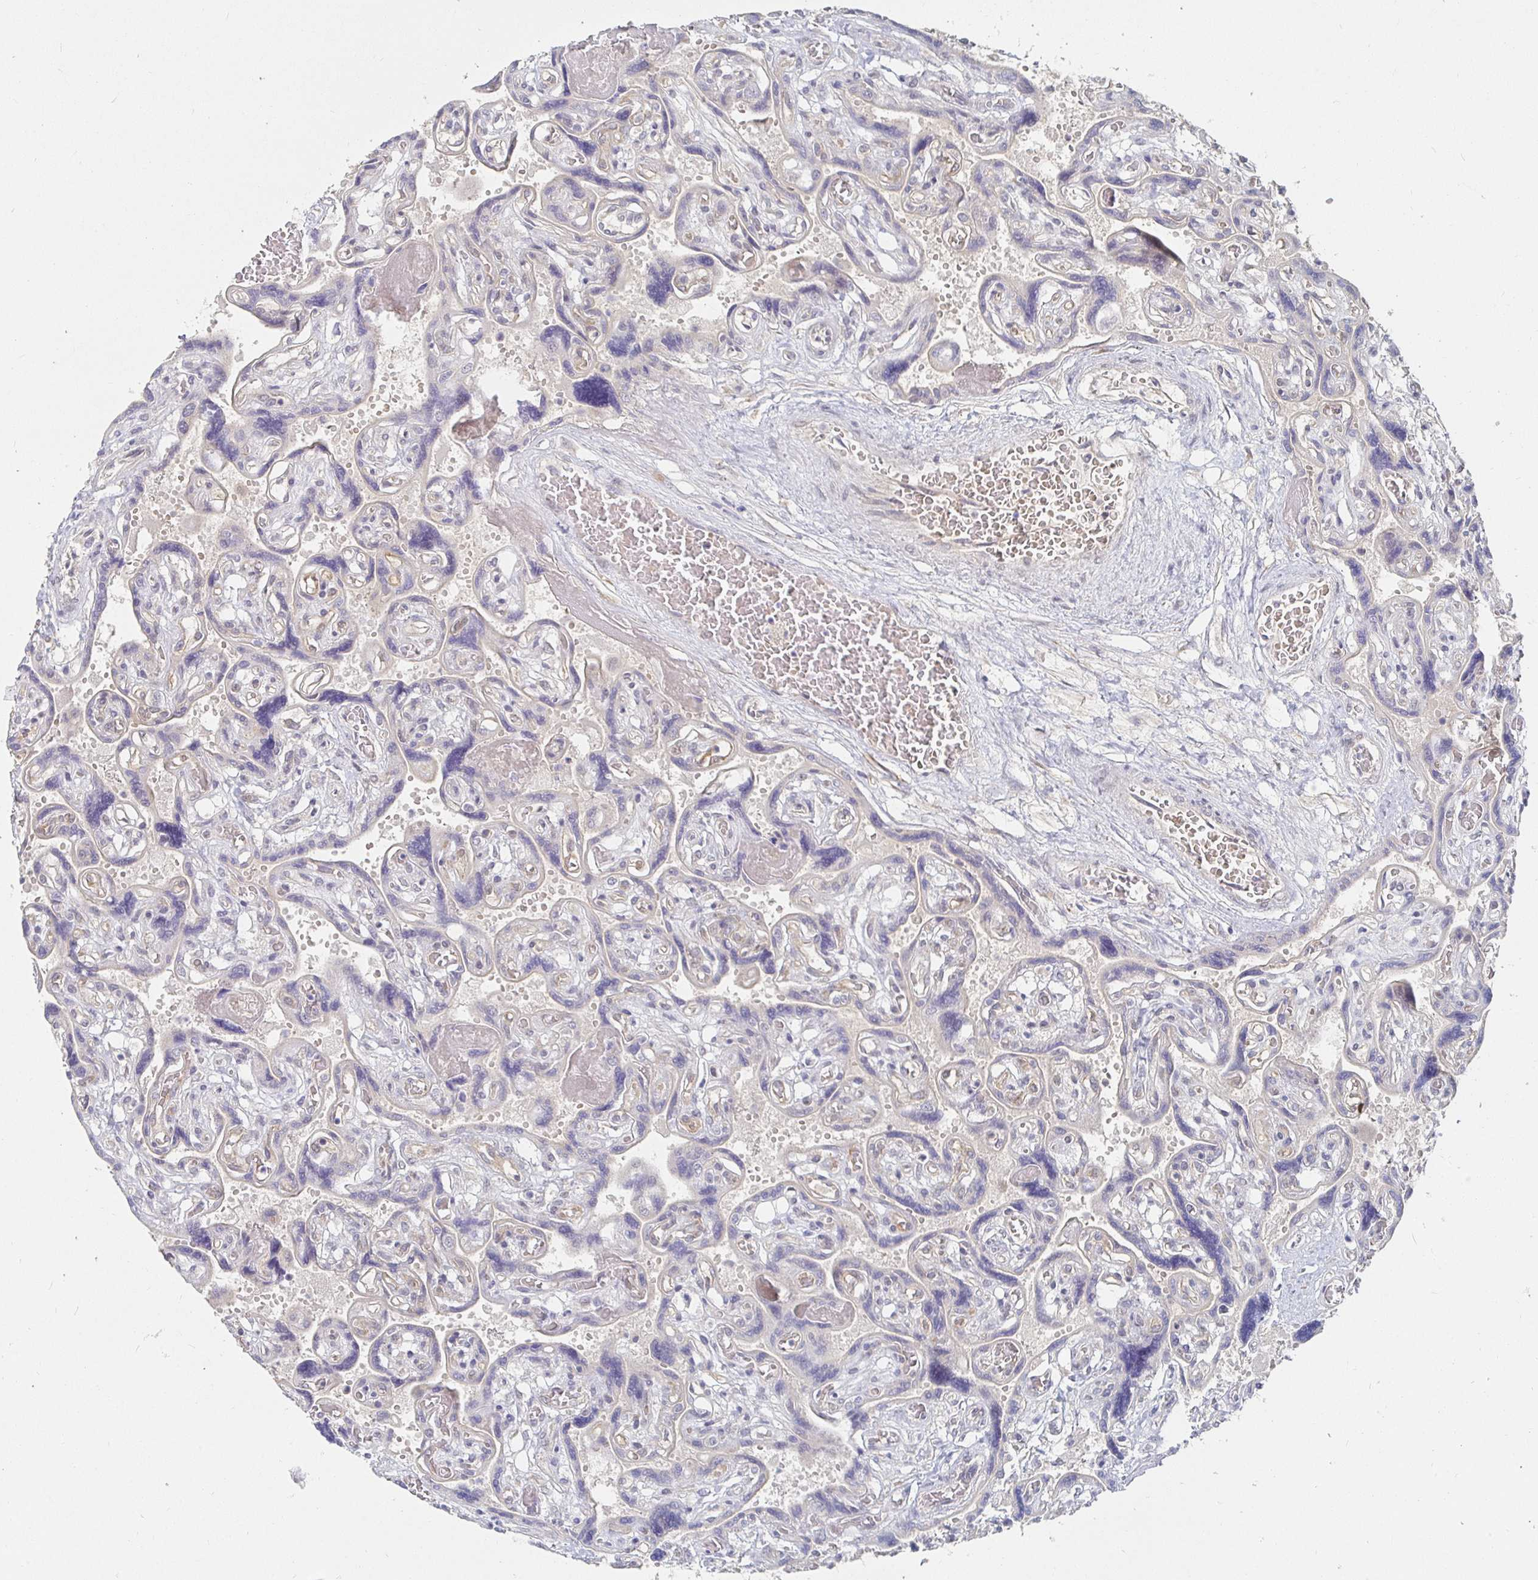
{"staining": {"intensity": "moderate", "quantity": ">75%", "location": "nuclear"}, "tissue": "placenta", "cell_type": "Decidual cells", "image_type": "normal", "snomed": [{"axis": "morphology", "description": "Normal tissue, NOS"}, {"axis": "topography", "description": "Placenta"}], "caption": "Protein analysis of unremarkable placenta displays moderate nuclear expression in approximately >75% of decidual cells.", "gene": "MEIS1", "patient": {"sex": "female", "age": 32}}